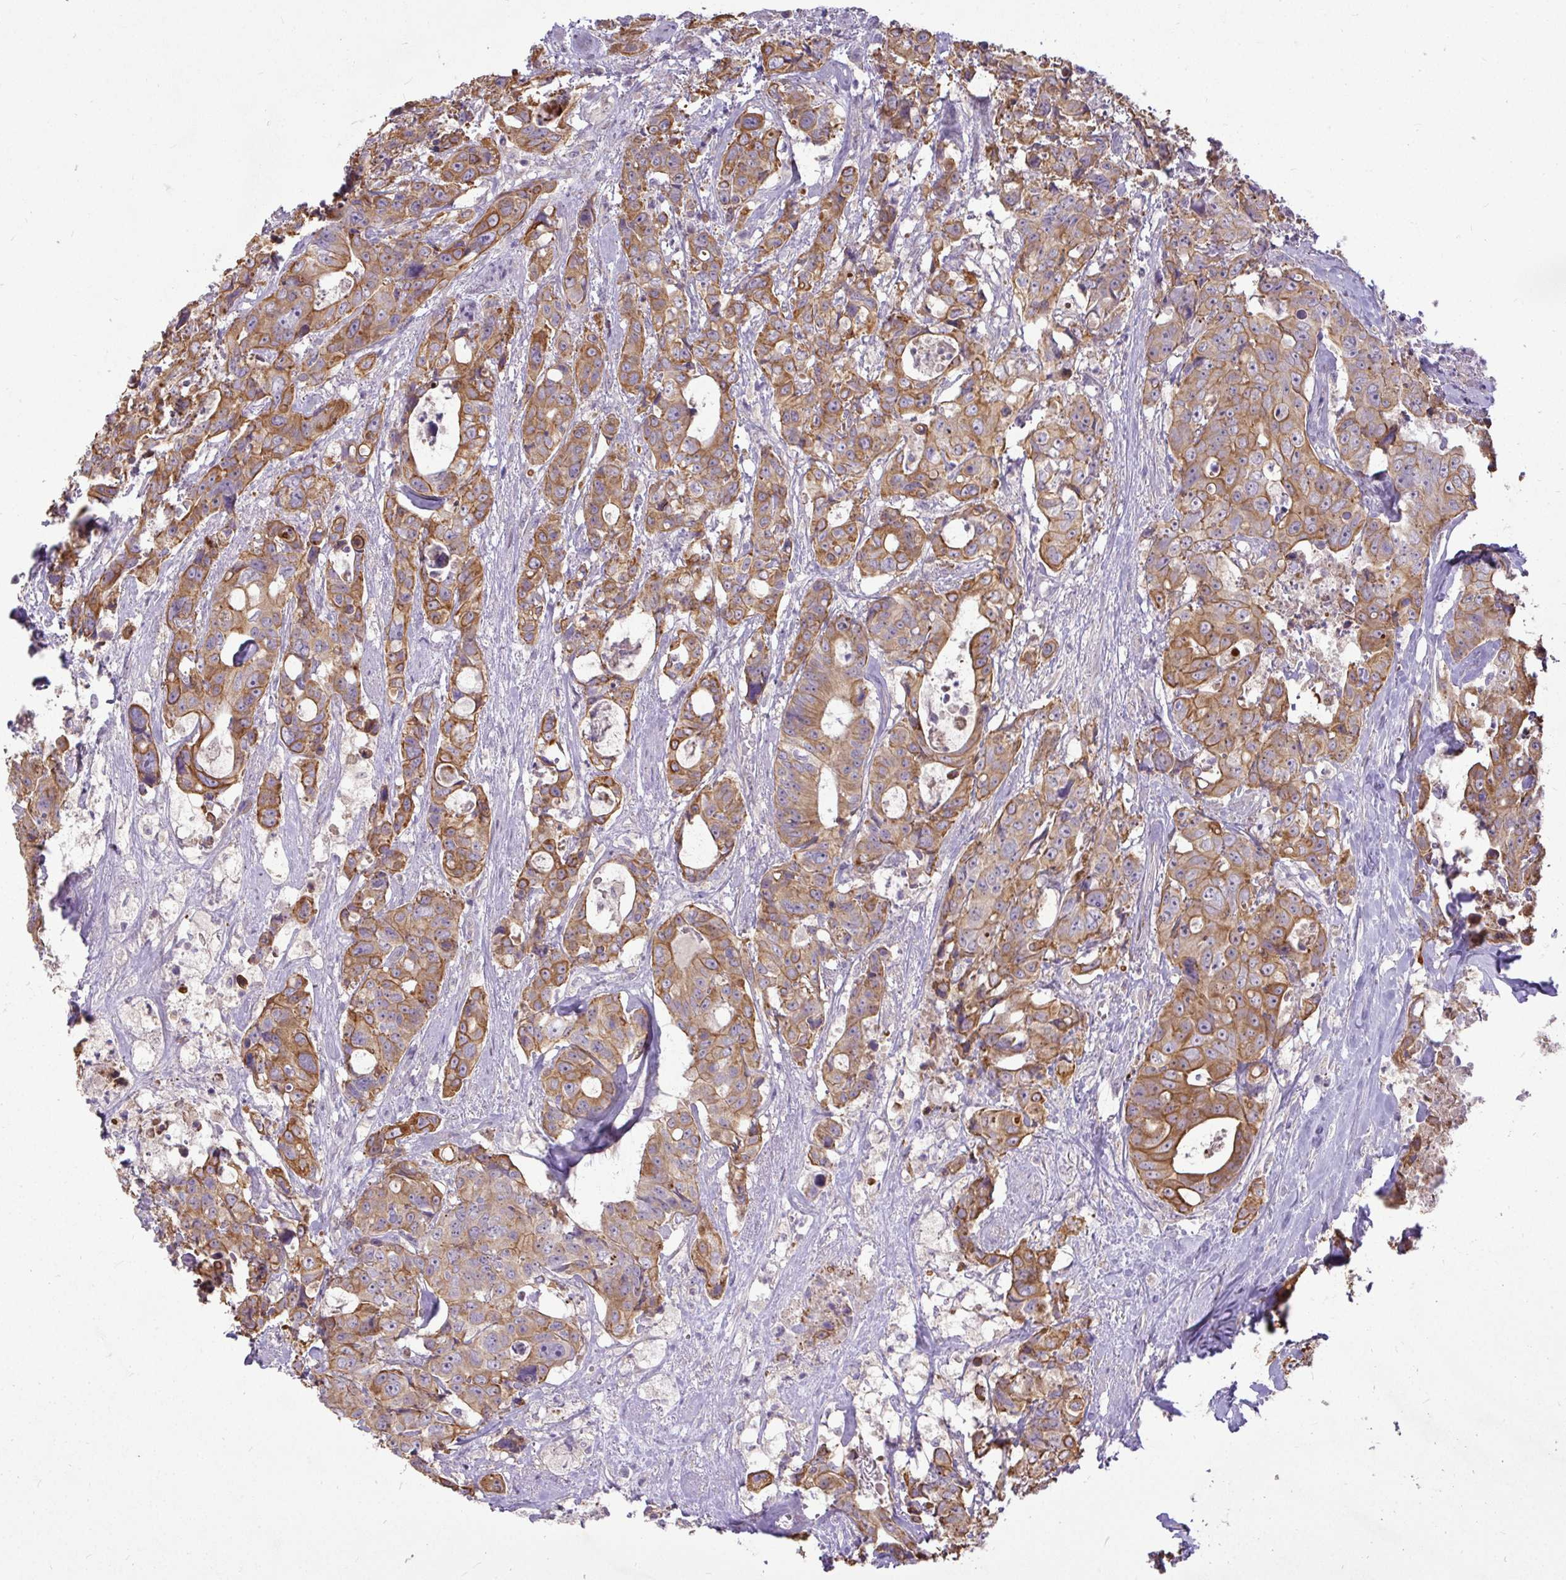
{"staining": {"intensity": "moderate", "quantity": ">75%", "location": "cytoplasmic/membranous"}, "tissue": "colorectal cancer", "cell_type": "Tumor cells", "image_type": "cancer", "snomed": [{"axis": "morphology", "description": "Adenocarcinoma, NOS"}, {"axis": "topography", "description": "Rectum"}], "caption": "The photomicrograph shows a brown stain indicating the presence of a protein in the cytoplasmic/membranous of tumor cells in adenocarcinoma (colorectal). (DAB (3,3'-diaminobenzidine) IHC, brown staining for protein, blue staining for nuclei).", "gene": "STRIP1", "patient": {"sex": "female", "age": 62}}